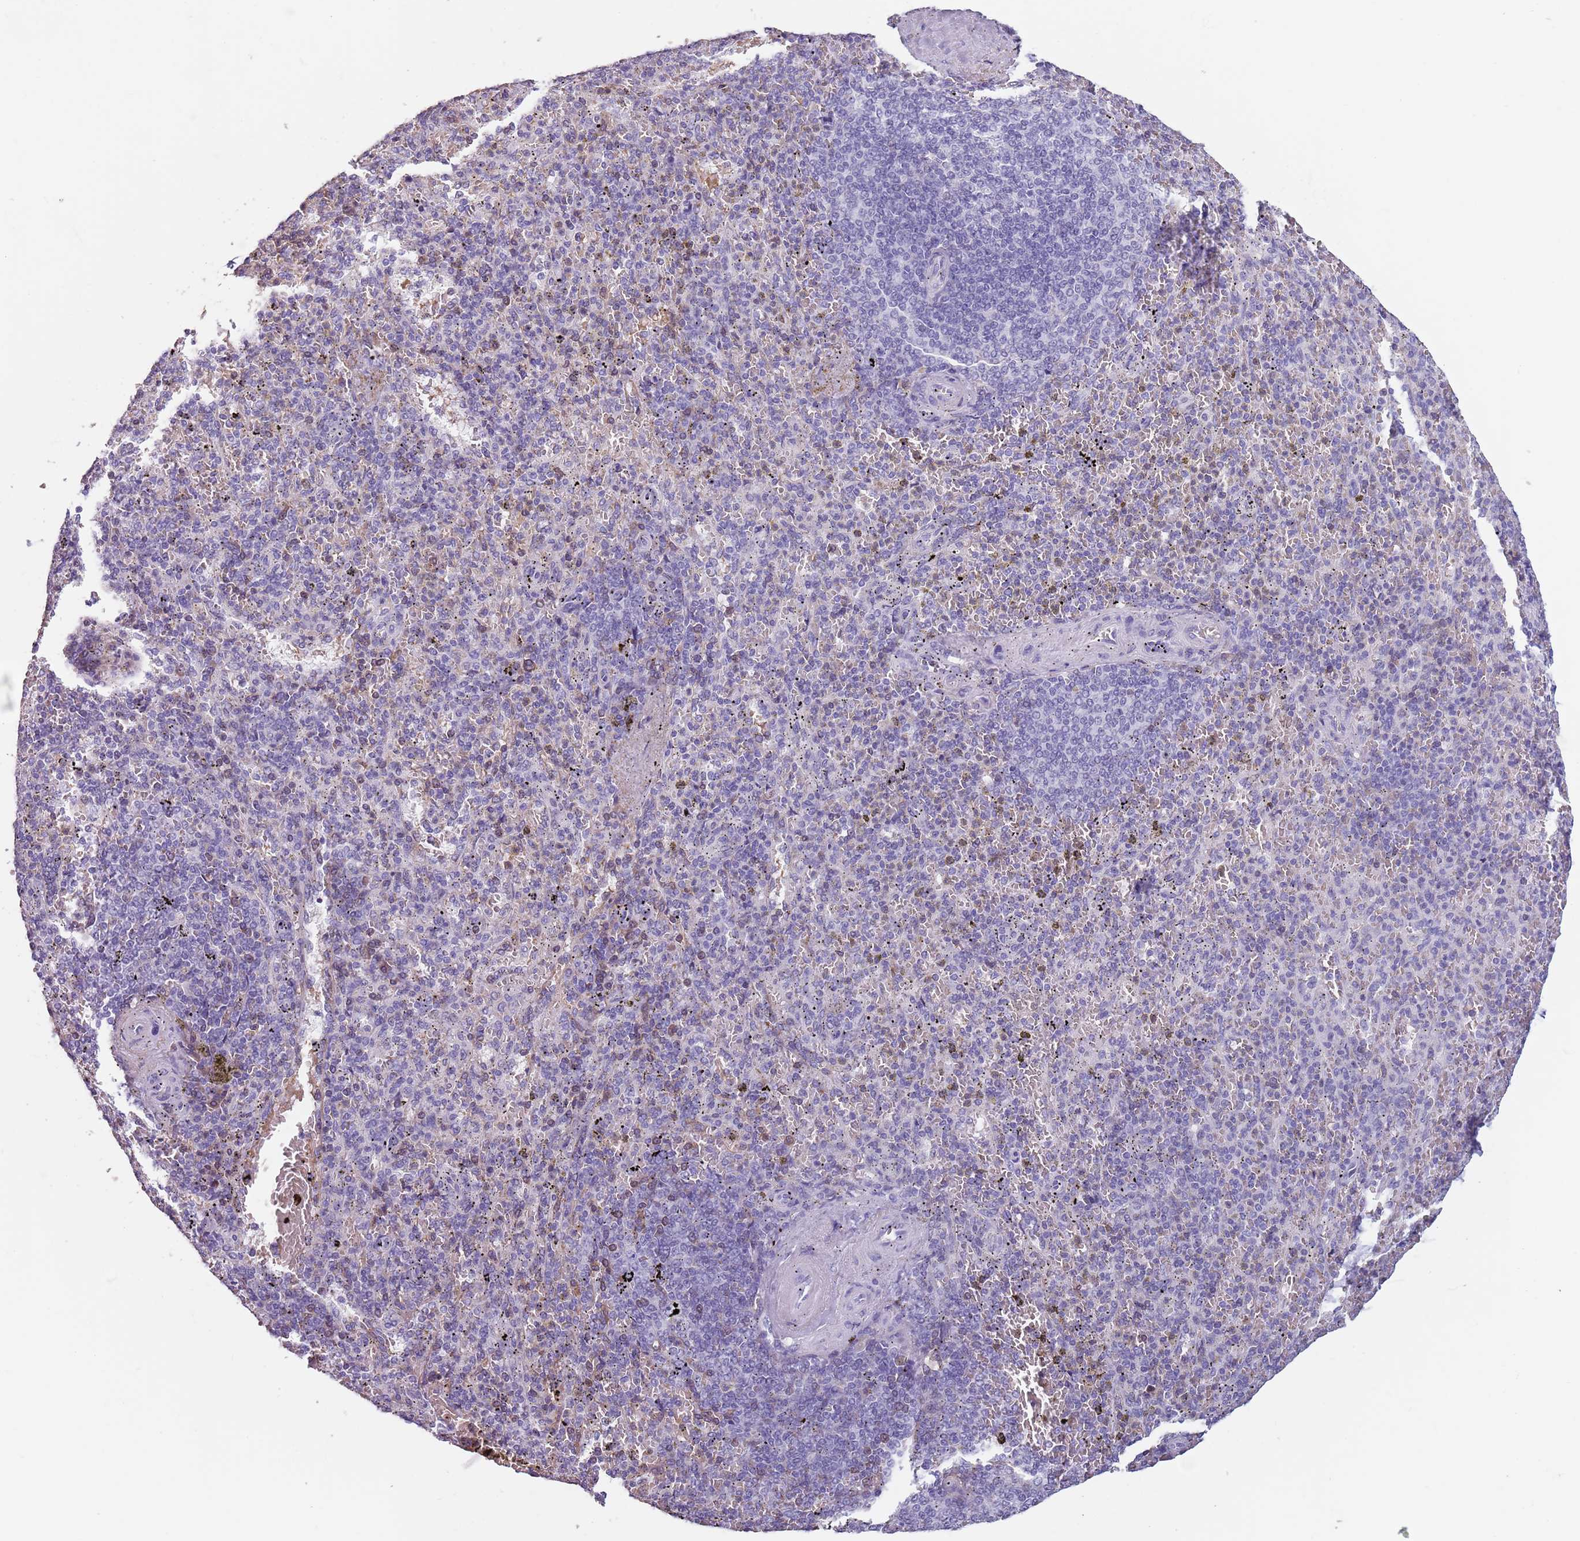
{"staining": {"intensity": "negative", "quantity": "none", "location": "none"}, "tissue": "spleen", "cell_type": "Cells in red pulp", "image_type": "normal", "snomed": [{"axis": "morphology", "description": "Normal tissue, NOS"}, {"axis": "topography", "description": "Spleen"}], "caption": "Protein analysis of unremarkable spleen shows no significant expression in cells in red pulp. (DAB immunohistochemistry with hematoxylin counter stain).", "gene": "SPESP1", "patient": {"sex": "male", "age": 82}}